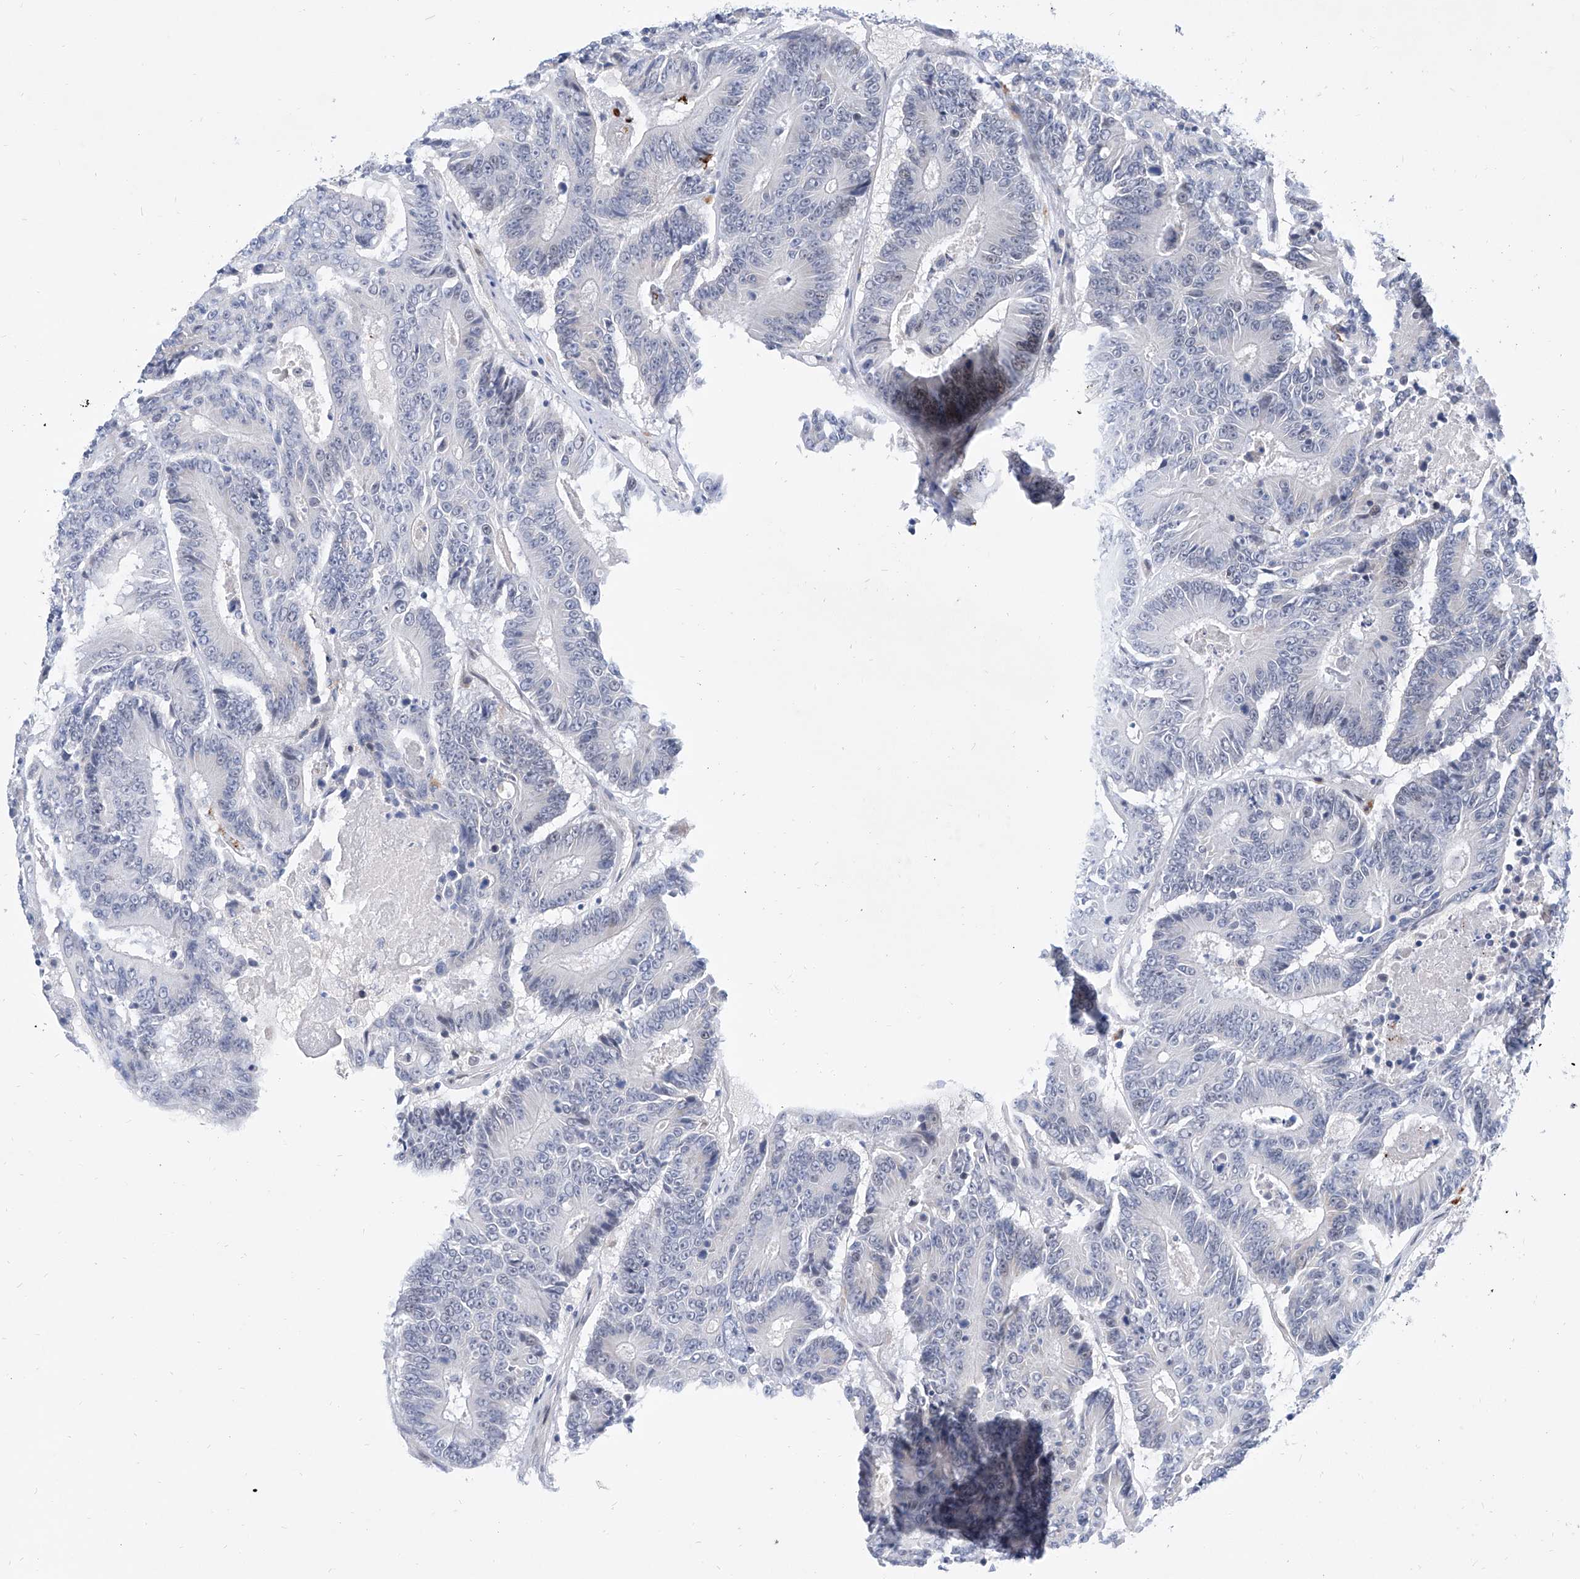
{"staining": {"intensity": "negative", "quantity": "none", "location": "none"}, "tissue": "colorectal cancer", "cell_type": "Tumor cells", "image_type": "cancer", "snomed": [{"axis": "morphology", "description": "Adenocarcinoma, NOS"}, {"axis": "topography", "description": "Colon"}], "caption": "Immunohistochemistry histopathology image of neoplastic tissue: colorectal cancer stained with DAB reveals no significant protein positivity in tumor cells. (DAB IHC with hematoxylin counter stain).", "gene": "BPTF", "patient": {"sex": "male", "age": 83}}